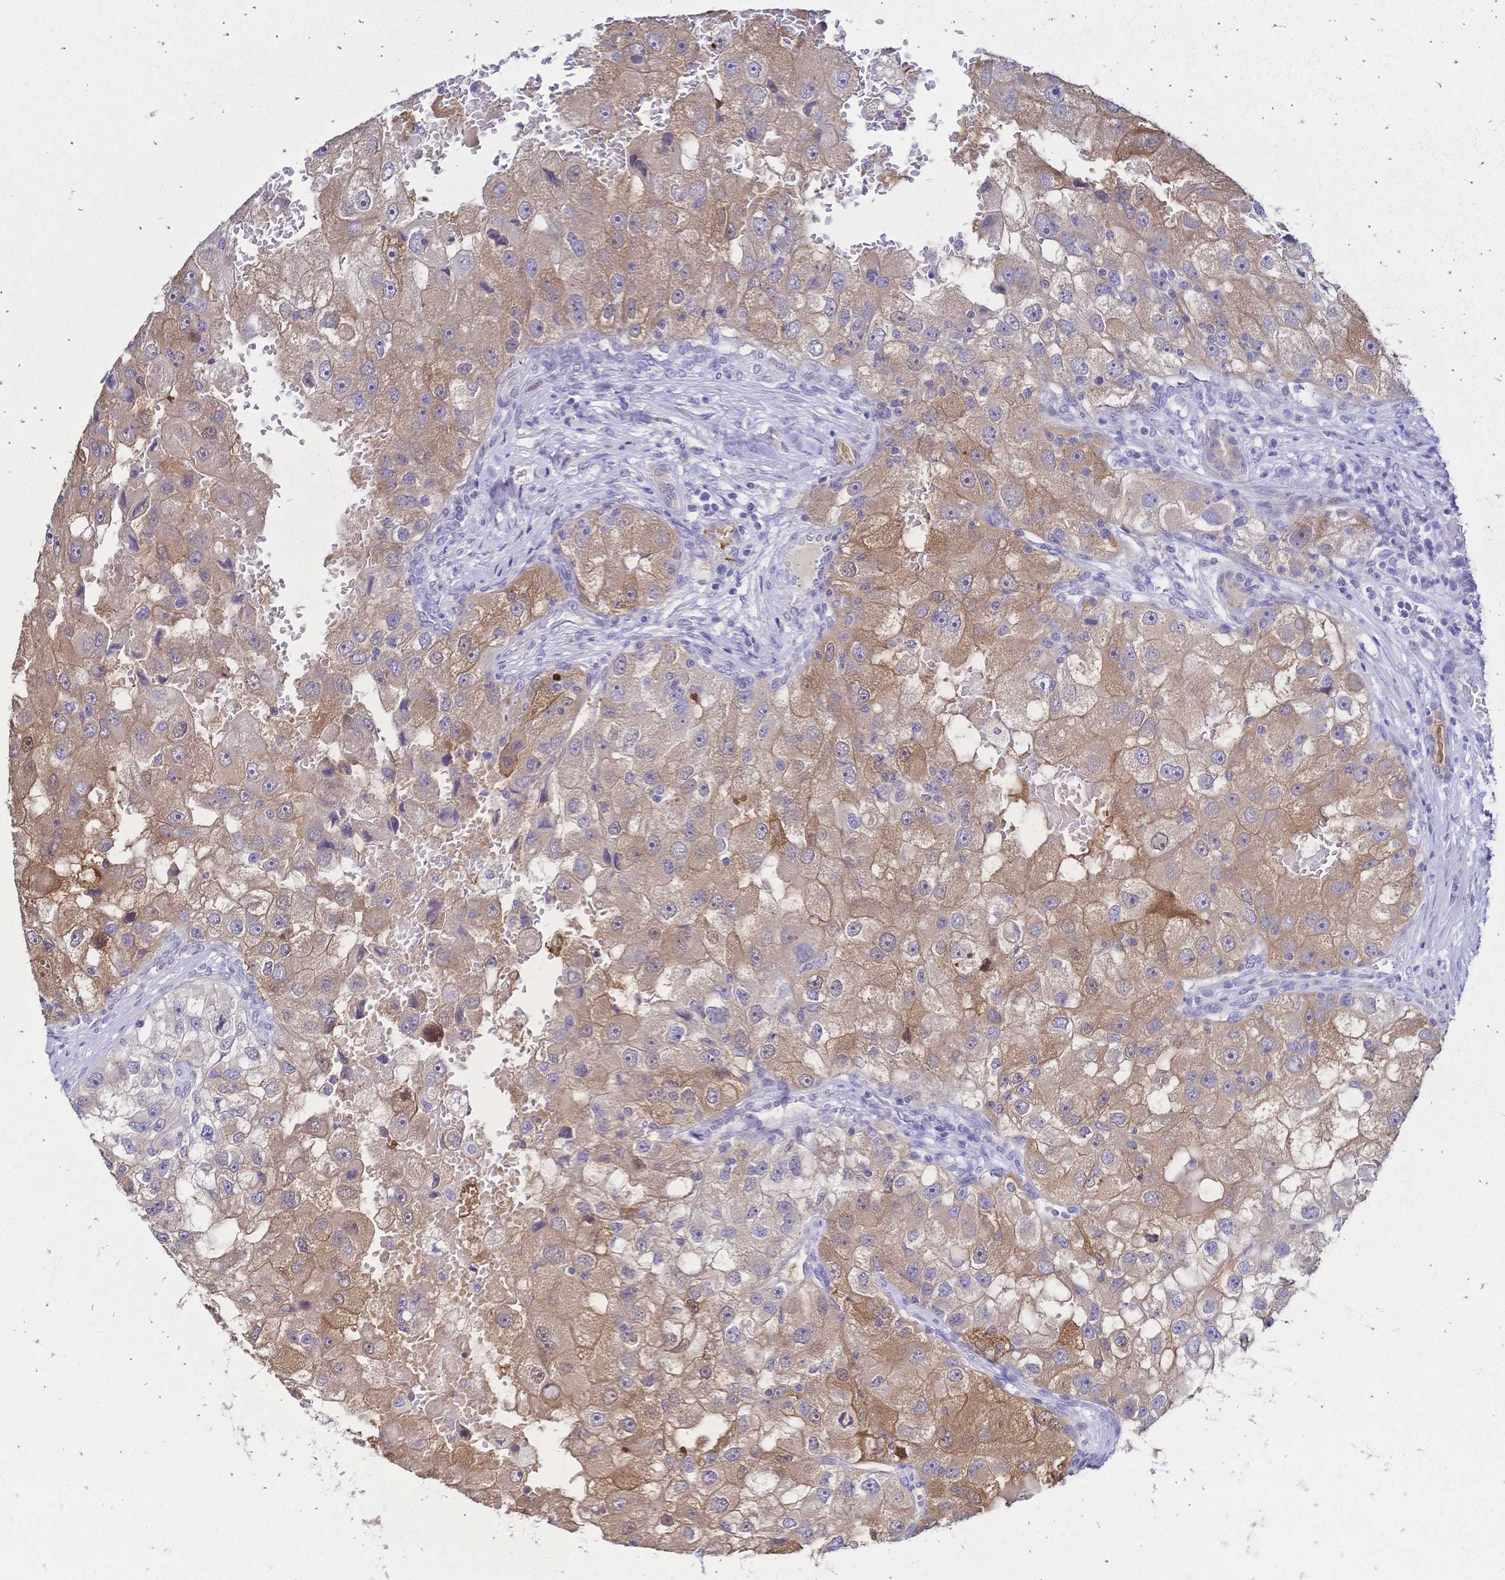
{"staining": {"intensity": "weak", "quantity": ">75%", "location": "cytoplasmic/membranous"}, "tissue": "renal cancer", "cell_type": "Tumor cells", "image_type": "cancer", "snomed": [{"axis": "morphology", "description": "Adenocarcinoma, NOS"}, {"axis": "topography", "description": "Kidney"}], "caption": "DAB (3,3'-diaminobenzidine) immunohistochemical staining of renal adenocarcinoma shows weak cytoplasmic/membranous protein staining in approximately >75% of tumor cells. (brown staining indicates protein expression, while blue staining denotes nuclei).", "gene": "GRB7", "patient": {"sex": "male", "age": 63}}